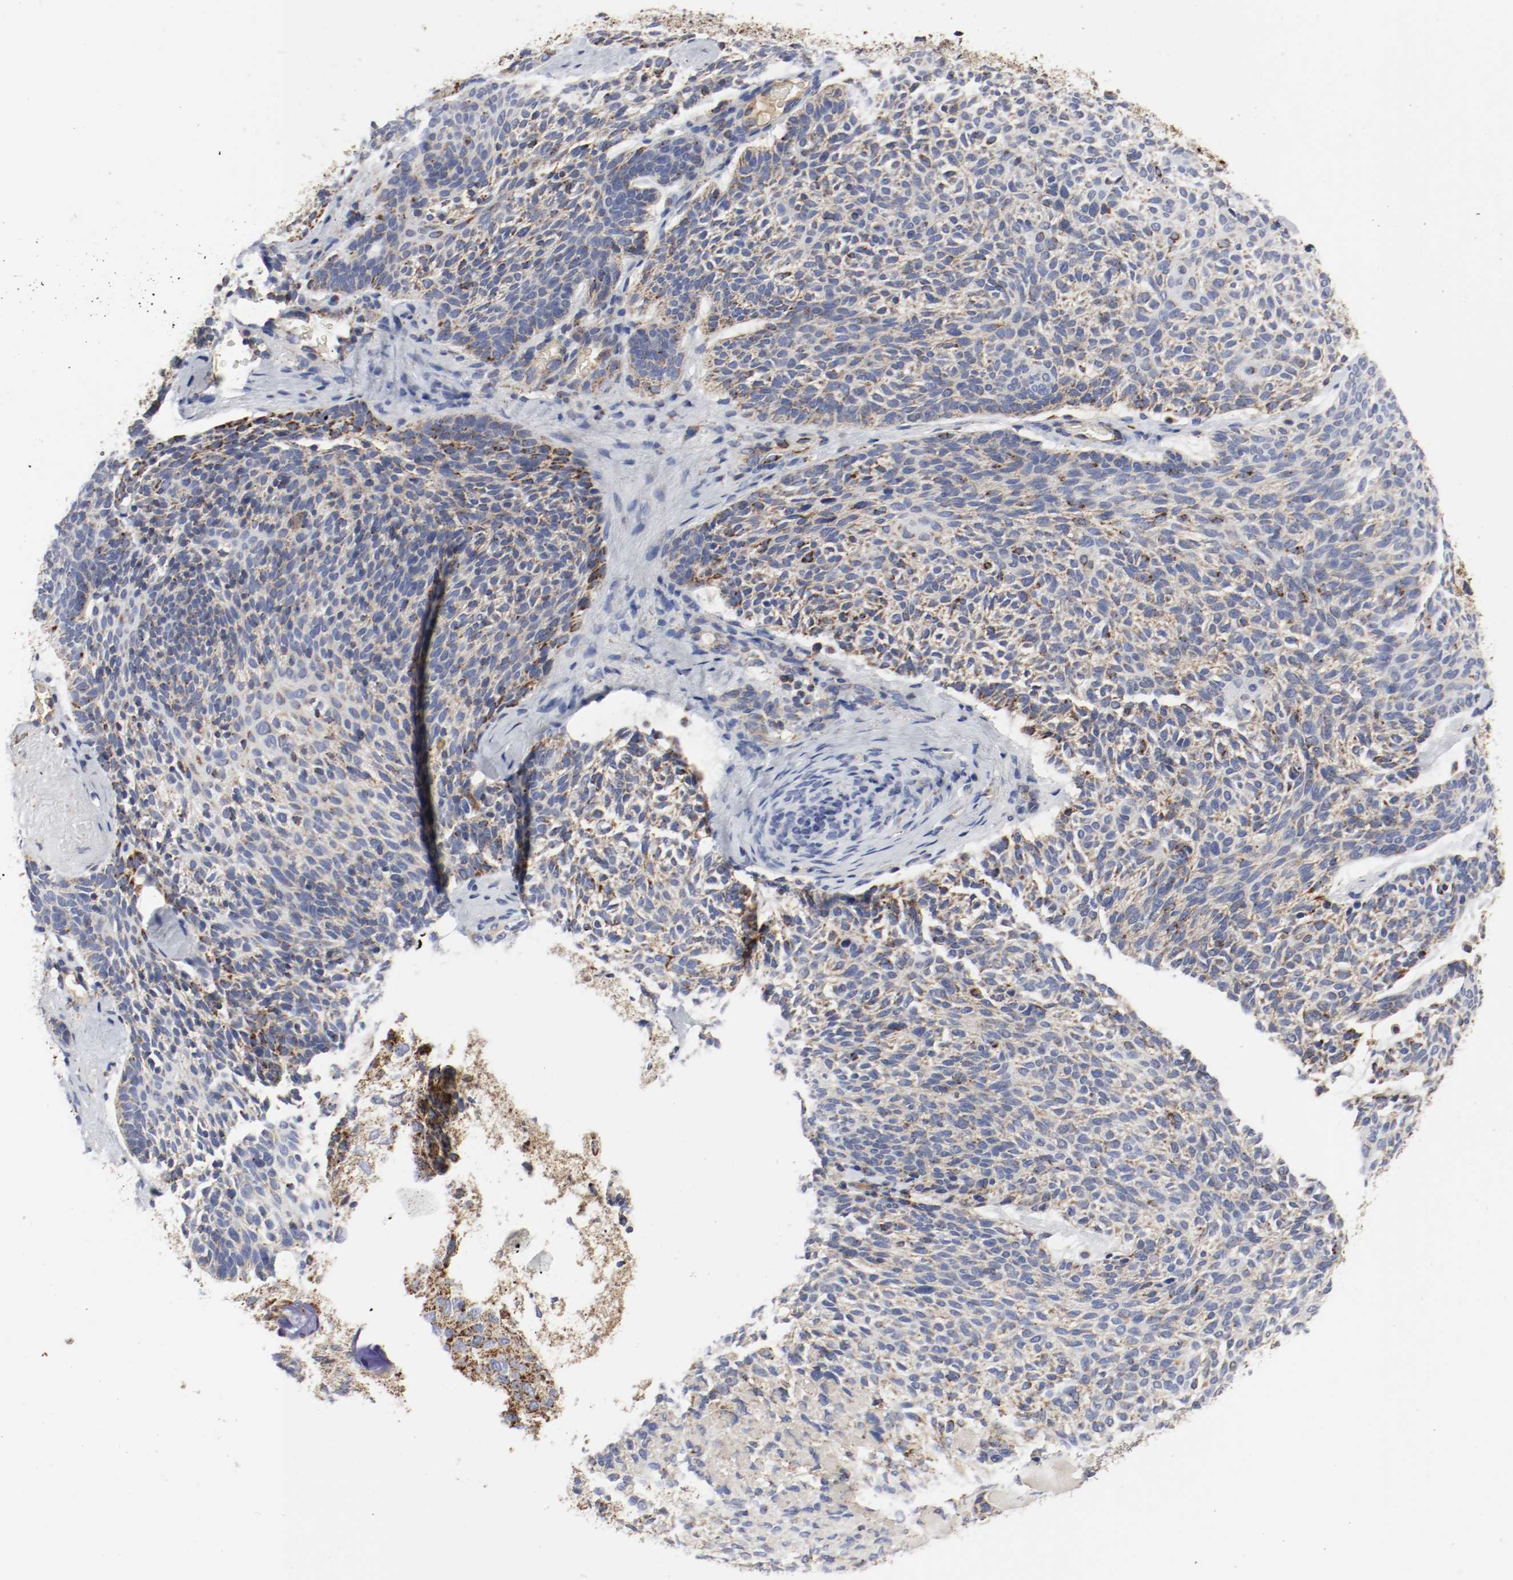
{"staining": {"intensity": "moderate", "quantity": "25%-75%", "location": "cytoplasmic/membranous"}, "tissue": "skin cancer", "cell_type": "Tumor cells", "image_type": "cancer", "snomed": [{"axis": "morphology", "description": "Normal tissue, NOS"}, {"axis": "morphology", "description": "Basal cell carcinoma"}, {"axis": "topography", "description": "Skin"}], "caption": "A high-resolution histopathology image shows immunohistochemistry (IHC) staining of skin basal cell carcinoma, which shows moderate cytoplasmic/membranous staining in approximately 25%-75% of tumor cells.", "gene": "AFG3L2", "patient": {"sex": "female", "age": 70}}